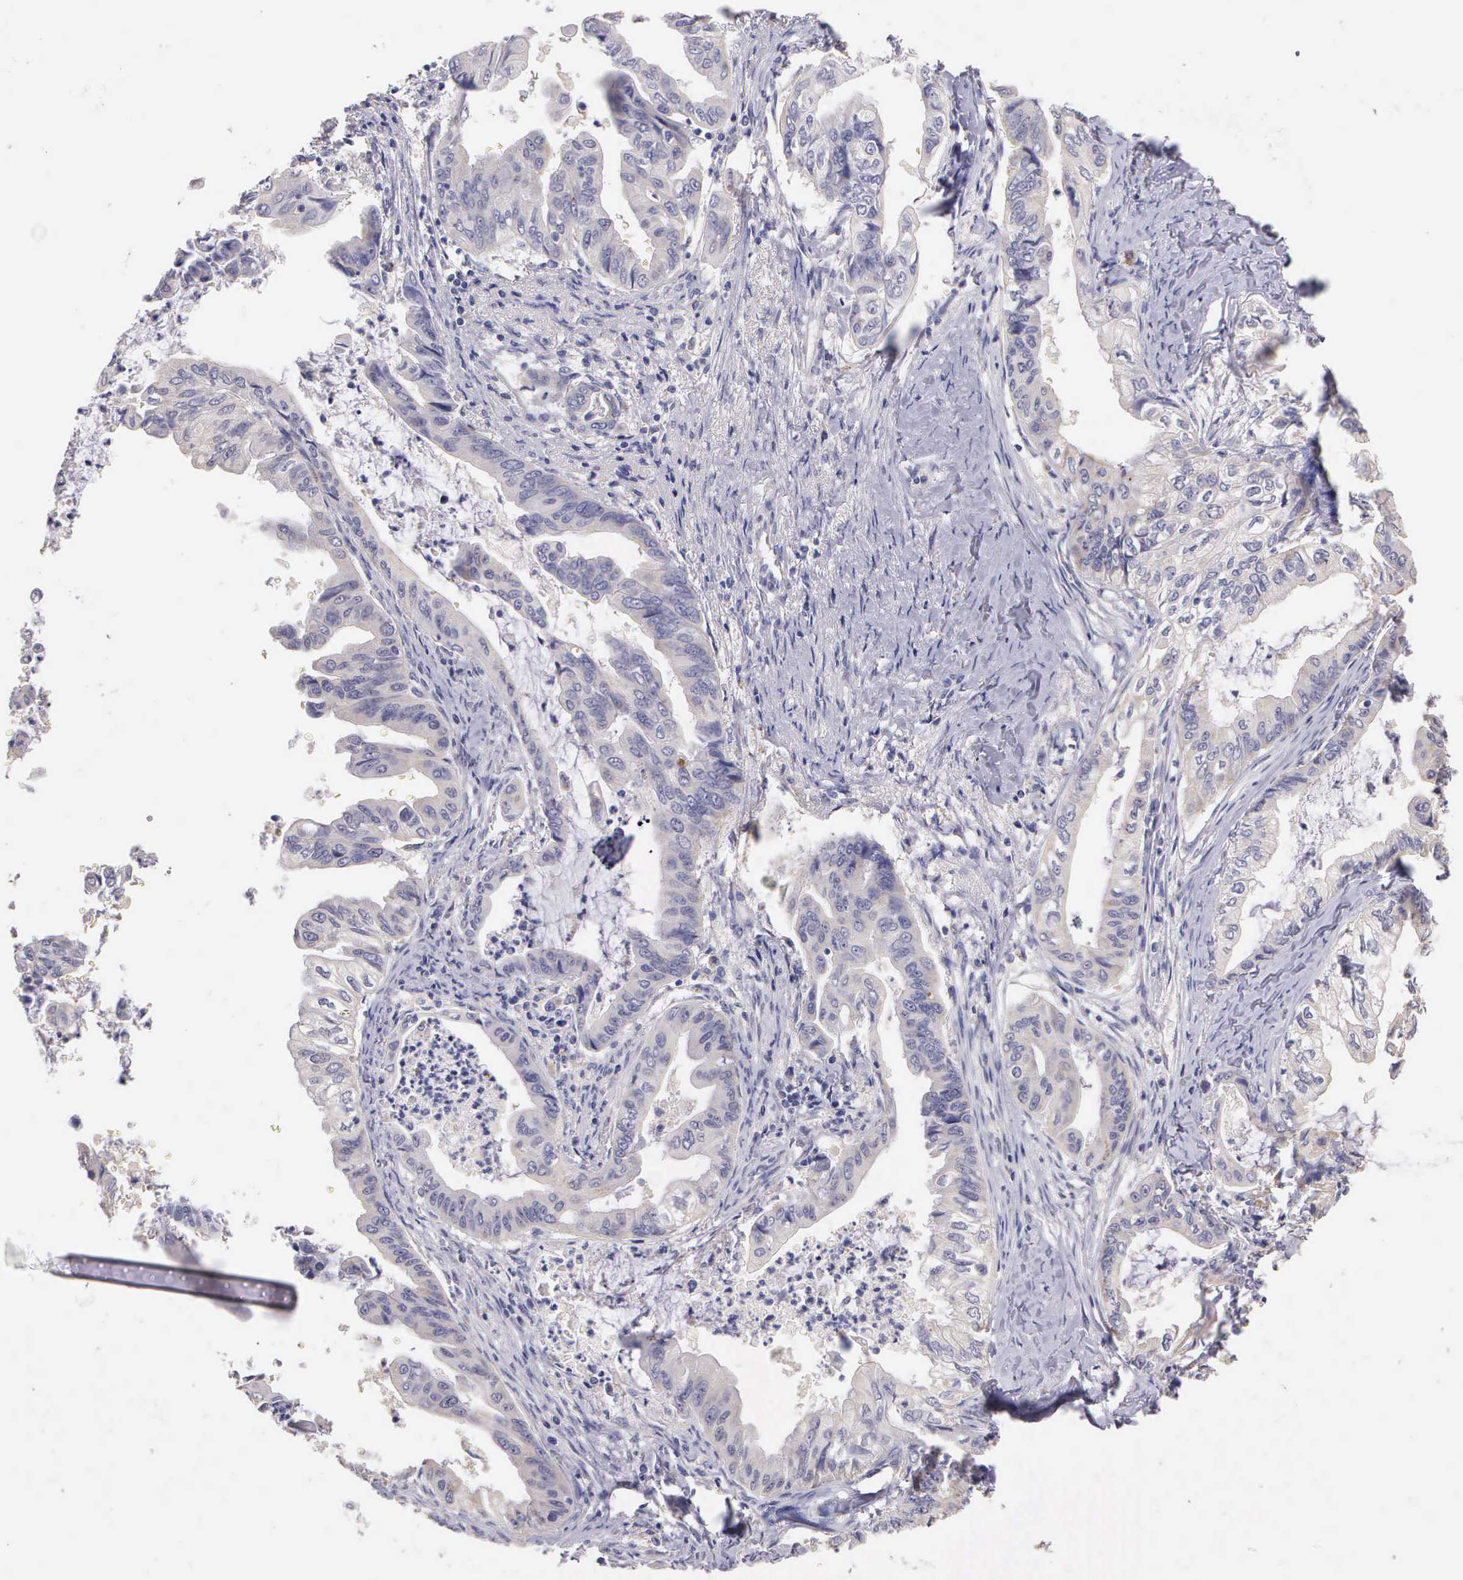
{"staining": {"intensity": "weak", "quantity": "<25%", "location": "cytoplasmic/membranous"}, "tissue": "stomach cancer", "cell_type": "Tumor cells", "image_type": "cancer", "snomed": [{"axis": "morphology", "description": "Adenocarcinoma, NOS"}, {"axis": "topography", "description": "Stomach, upper"}], "caption": "Stomach cancer stained for a protein using IHC exhibits no positivity tumor cells.", "gene": "ESR1", "patient": {"sex": "male", "age": 80}}